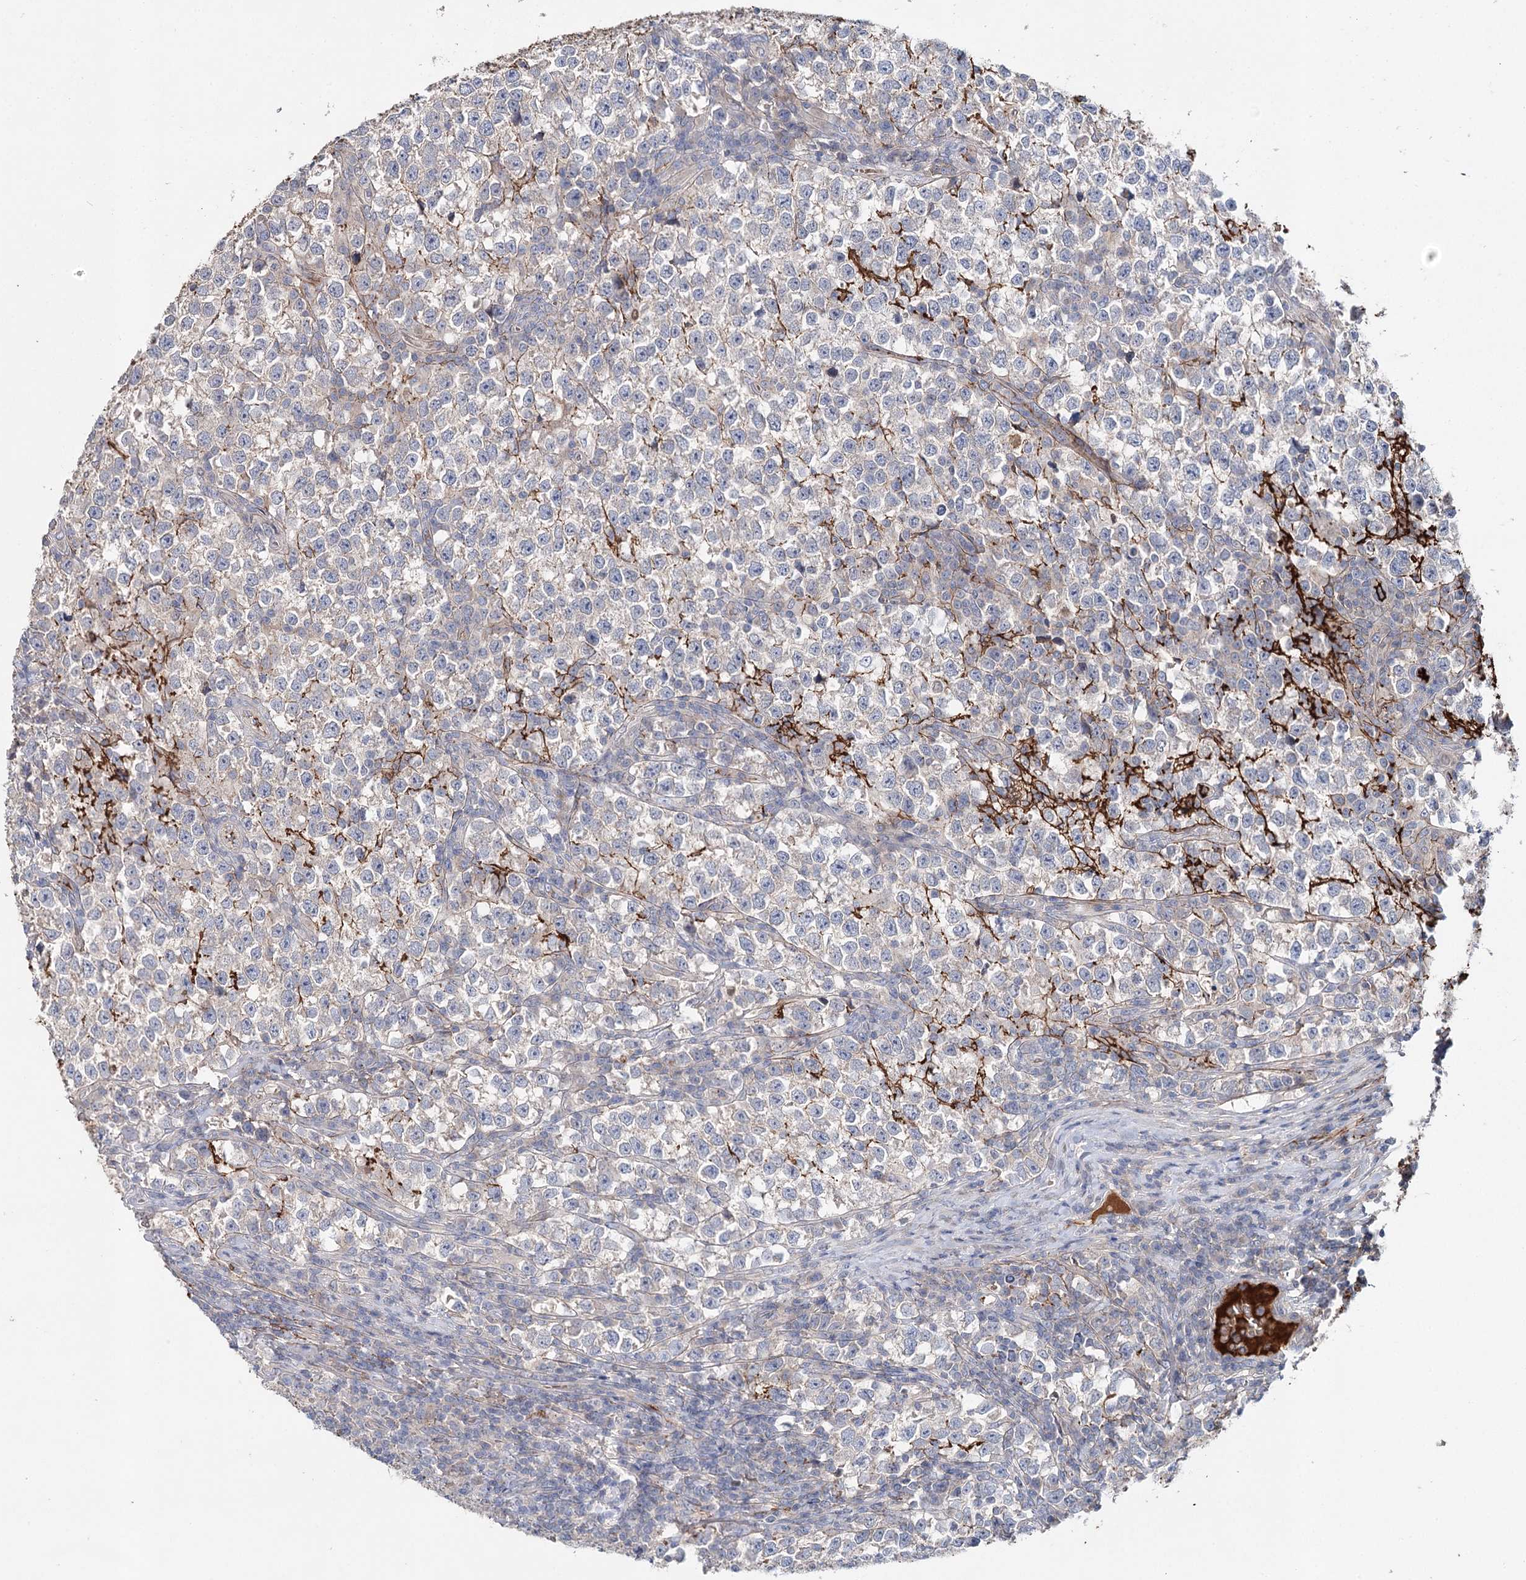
{"staining": {"intensity": "negative", "quantity": "none", "location": "none"}, "tissue": "testis cancer", "cell_type": "Tumor cells", "image_type": "cancer", "snomed": [{"axis": "morphology", "description": "Normal tissue, NOS"}, {"axis": "morphology", "description": "Seminoma, NOS"}, {"axis": "topography", "description": "Testis"}], "caption": "A histopathology image of testis cancer stained for a protein shows no brown staining in tumor cells.", "gene": "ALKBH8", "patient": {"sex": "male", "age": 43}}